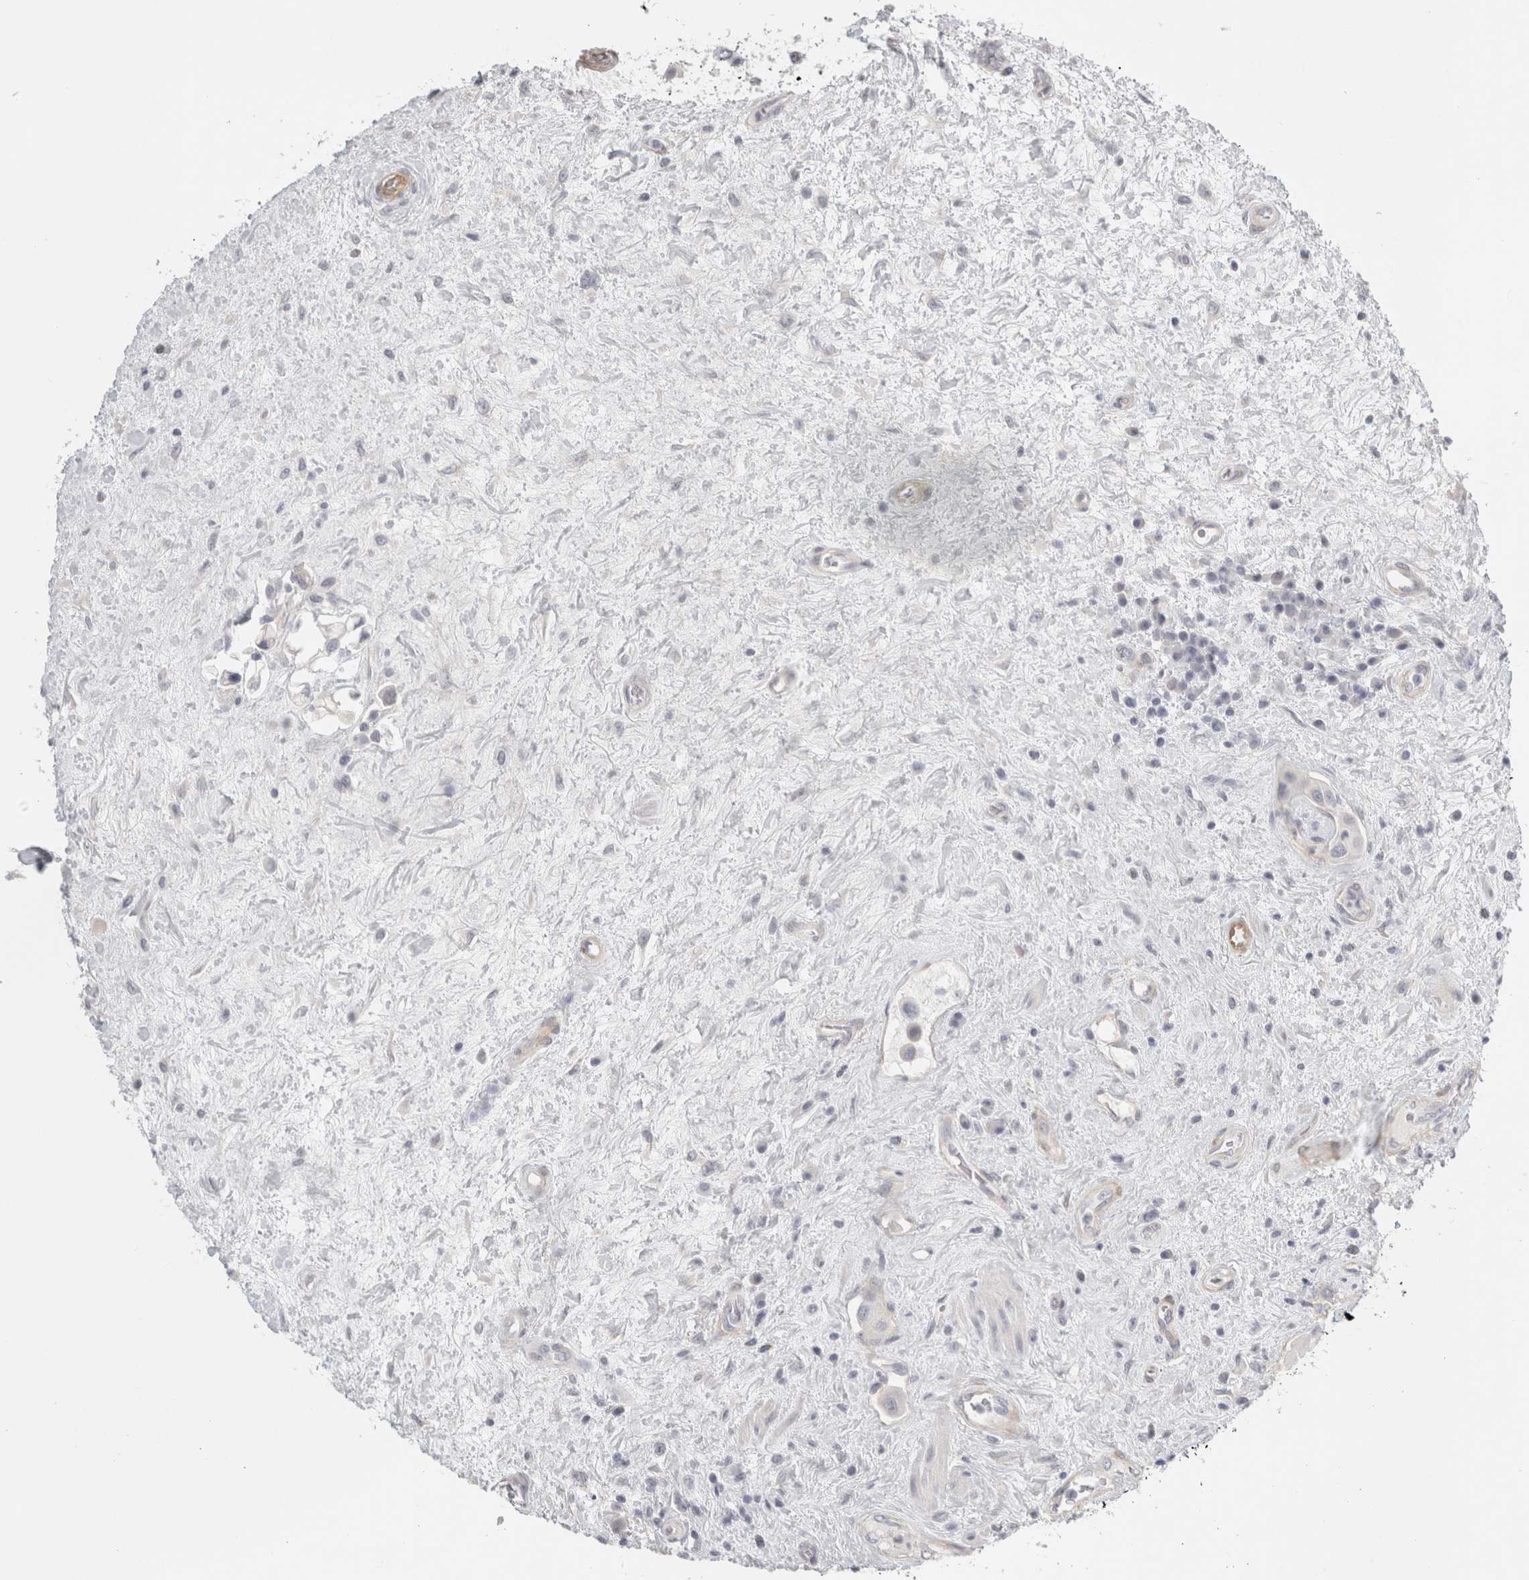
{"staining": {"intensity": "negative", "quantity": "none", "location": "none"}, "tissue": "urothelial cancer", "cell_type": "Tumor cells", "image_type": "cancer", "snomed": [{"axis": "morphology", "description": "Urothelial carcinoma, High grade"}, {"axis": "topography", "description": "Urinary bladder"}], "caption": "A histopathology image of human urothelial cancer is negative for staining in tumor cells.", "gene": "FBLIM1", "patient": {"sex": "male", "age": 50}}